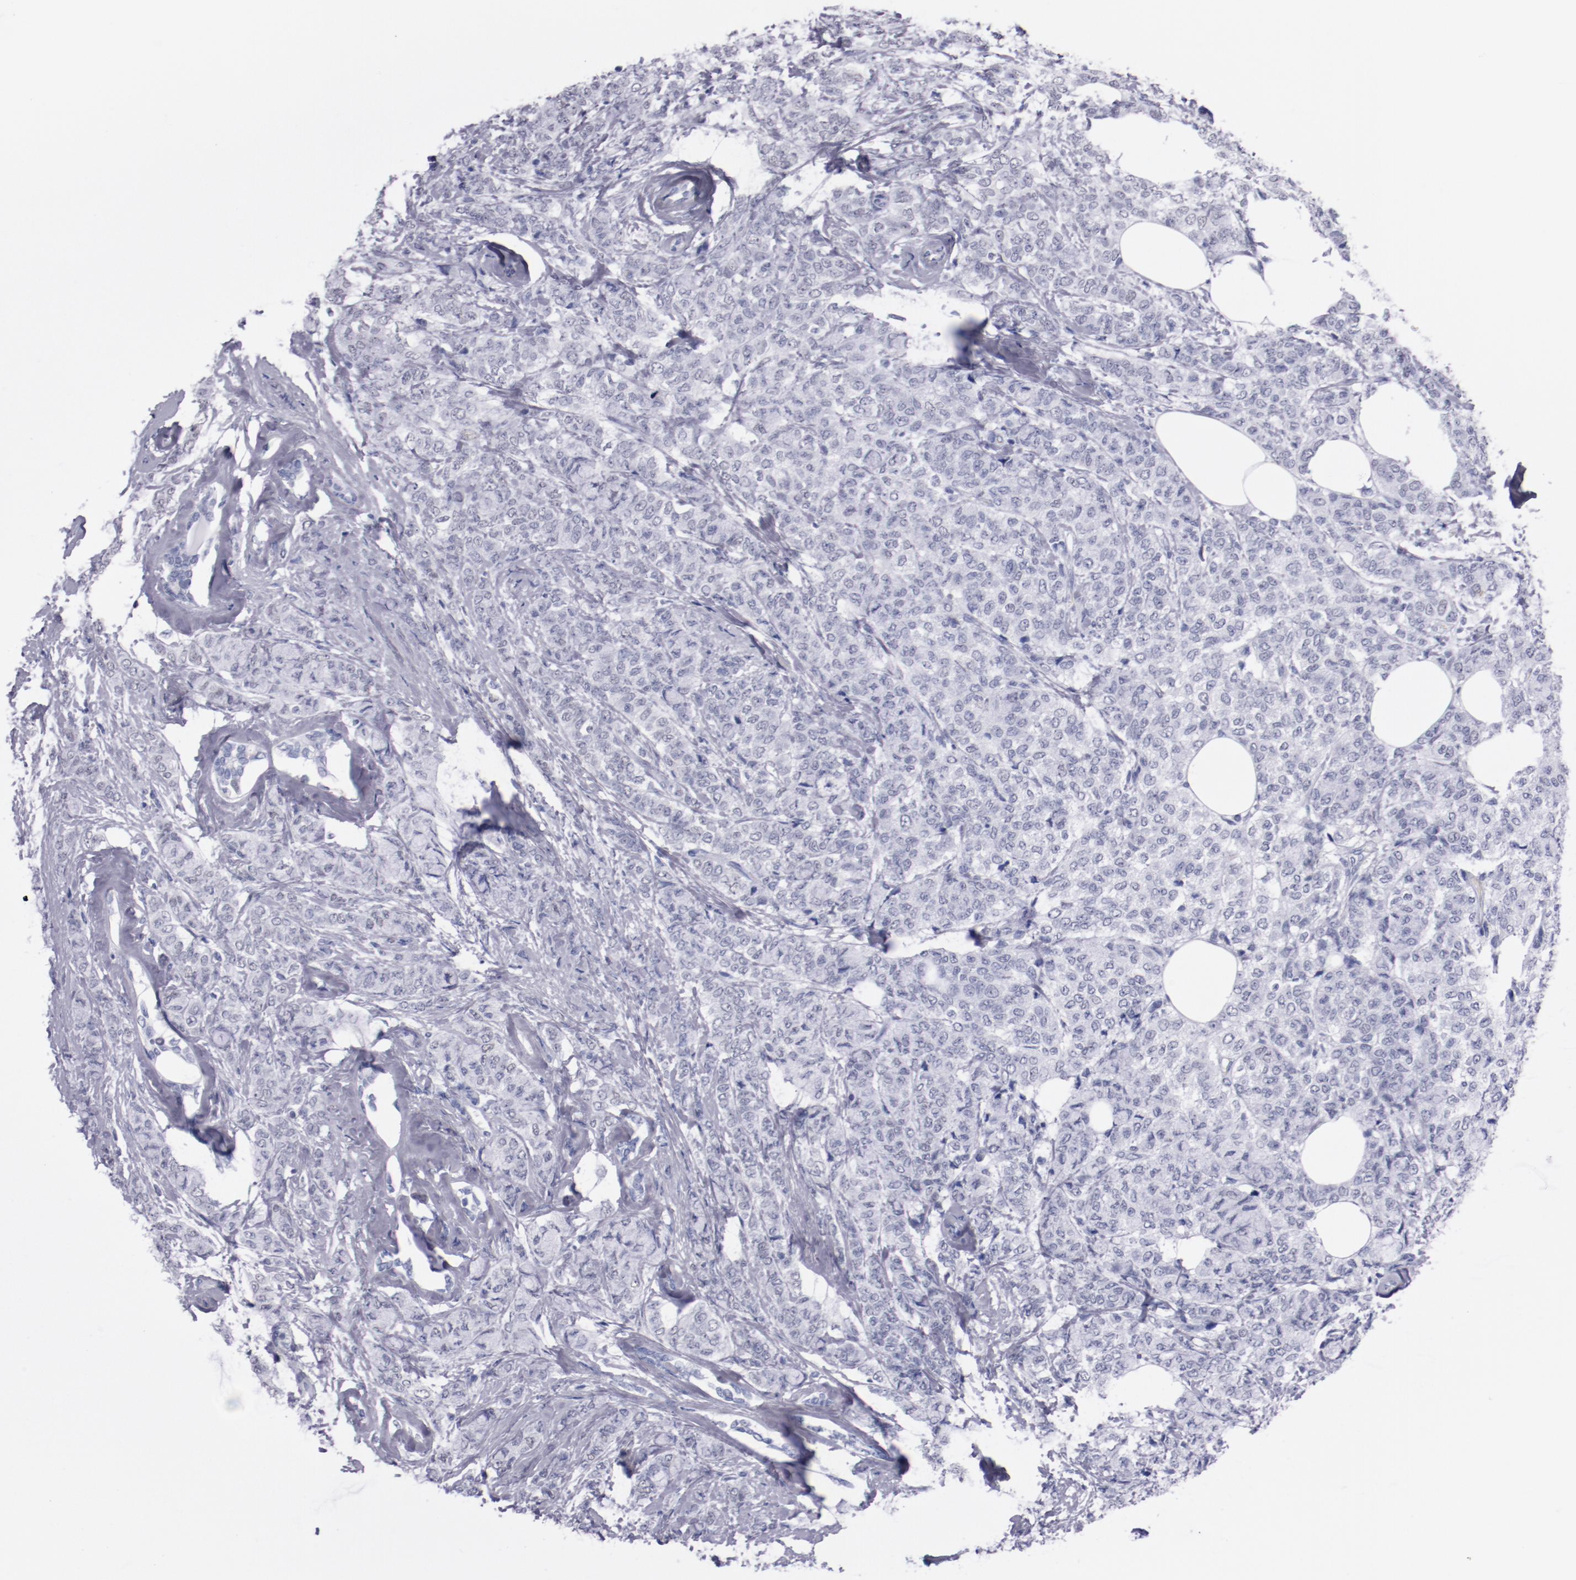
{"staining": {"intensity": "negative", "quantity": "none", "location": "none"}, "tissue": "breast cancer", "cell_type": "Tumor cells", "image_type": "cancer", "snomed": [{"axis": "morphology", "description": "Lobular carcinoma"}, {"axis": "topography", "description": "Breast"}], "caption": "High magnification brightfield microscopy of breast lobular carcinoma stained with DAB (brown) and counterstained with hematoxylin (blue): tumor cells show no significant positivity.", "gene": "HNF1B", "patient": {"sex": "female", "age": 60}}